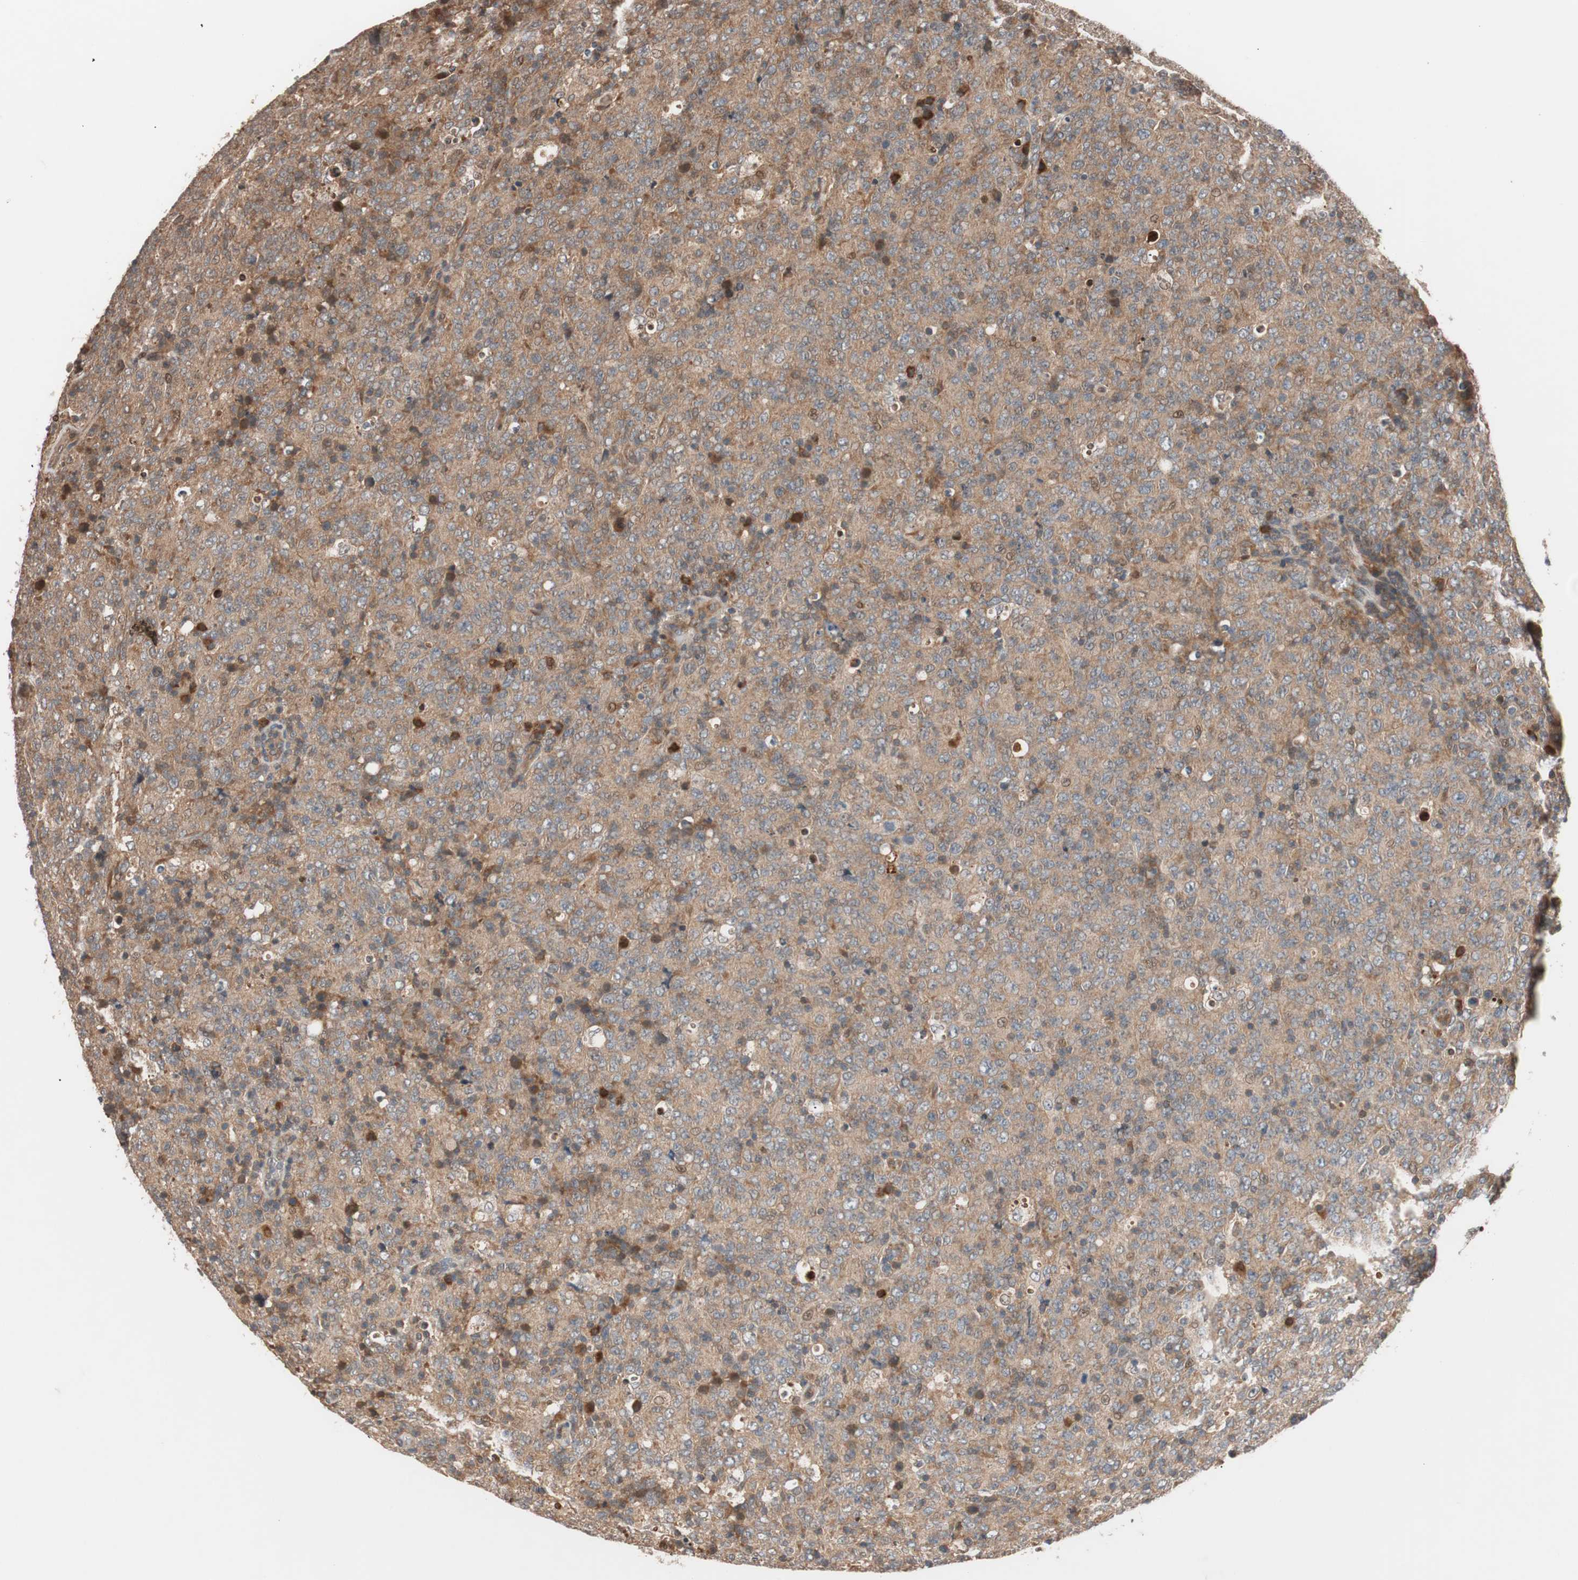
{"staining": {"intensity": "moderate", "quantity": ">75%", "location": "cytoplasmic/membranous"}, "tissue": "lymphoma", "cell_type": "Tumor cells", "image_type": "cancer", "snomed": [{"axis": "morphology", "description": "Malignant lymphoma, non-Hodgkin's type, High grade"}, {"axis": "topography", "description": "Tonsil"}], "caption": "Brown immunohistochemical staining in human malignant lymphoma, non-Hodgkin's type (high-grade) shows moderate cytoplasmic/membranous positivity in about >75% of tumor cells.", "gene": "NF2", "patient": {"sex": "female", "age": 36}}